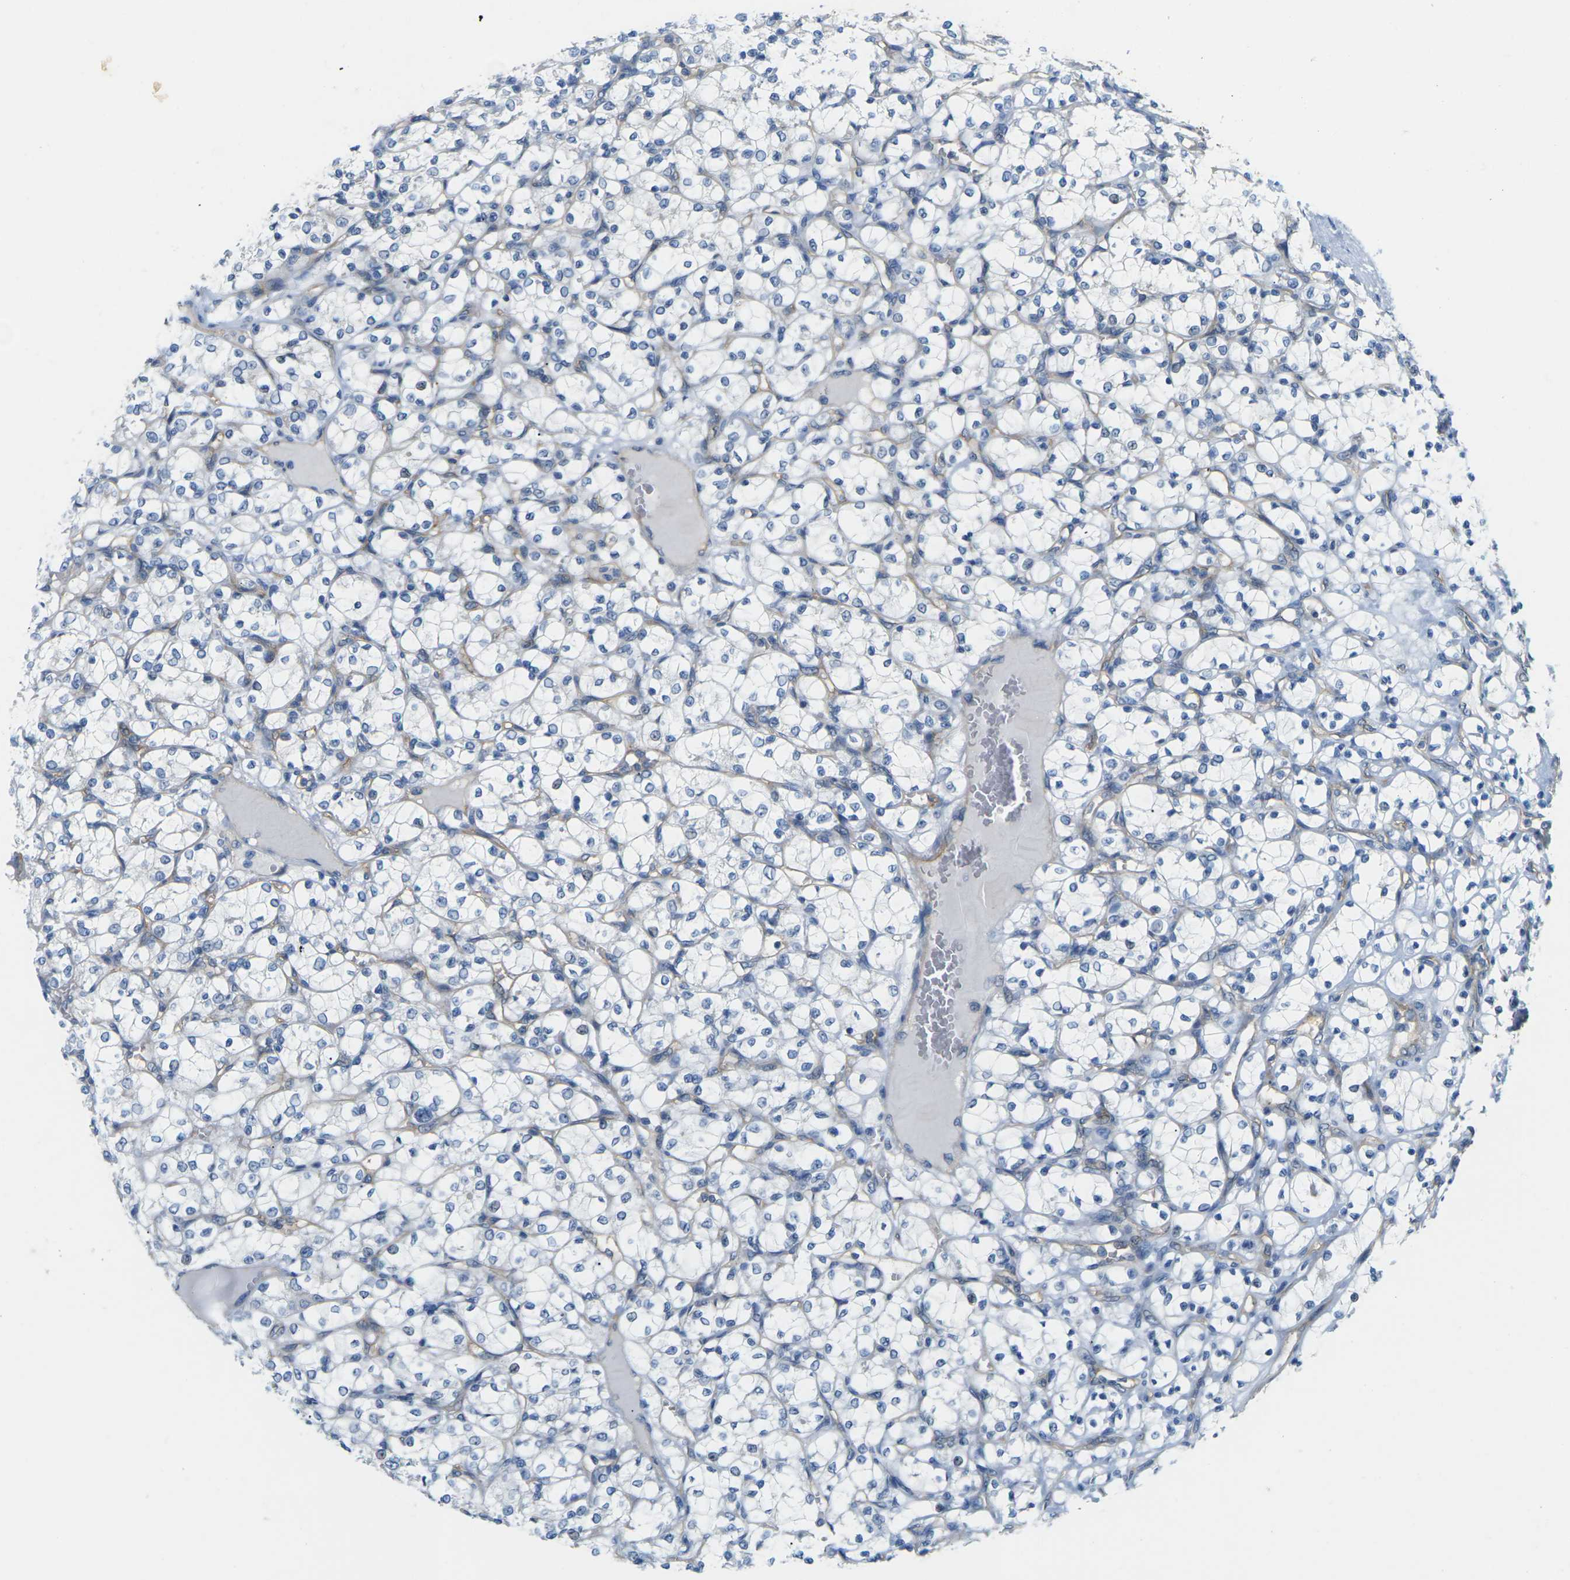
{"staining": {"intensity": "negative", "quantity": "none", "location": "none"}, "tissue": "renal cancer", "cell_type": "Tumor cells", "image_type": "cancer", "snomed": [{"axis": "morphology", "description": "Adenocarcinoma, NOS"}, {"axis": "topography", "description": "Kidney"}], "caption": "Human renal adenocarcinoma stained for a protein using immunohistochemistry (IHC) demonstrates no positivity in tumor cells.", "gene": "ITGA5", "patient": {"sex": "female", "age": 69}}